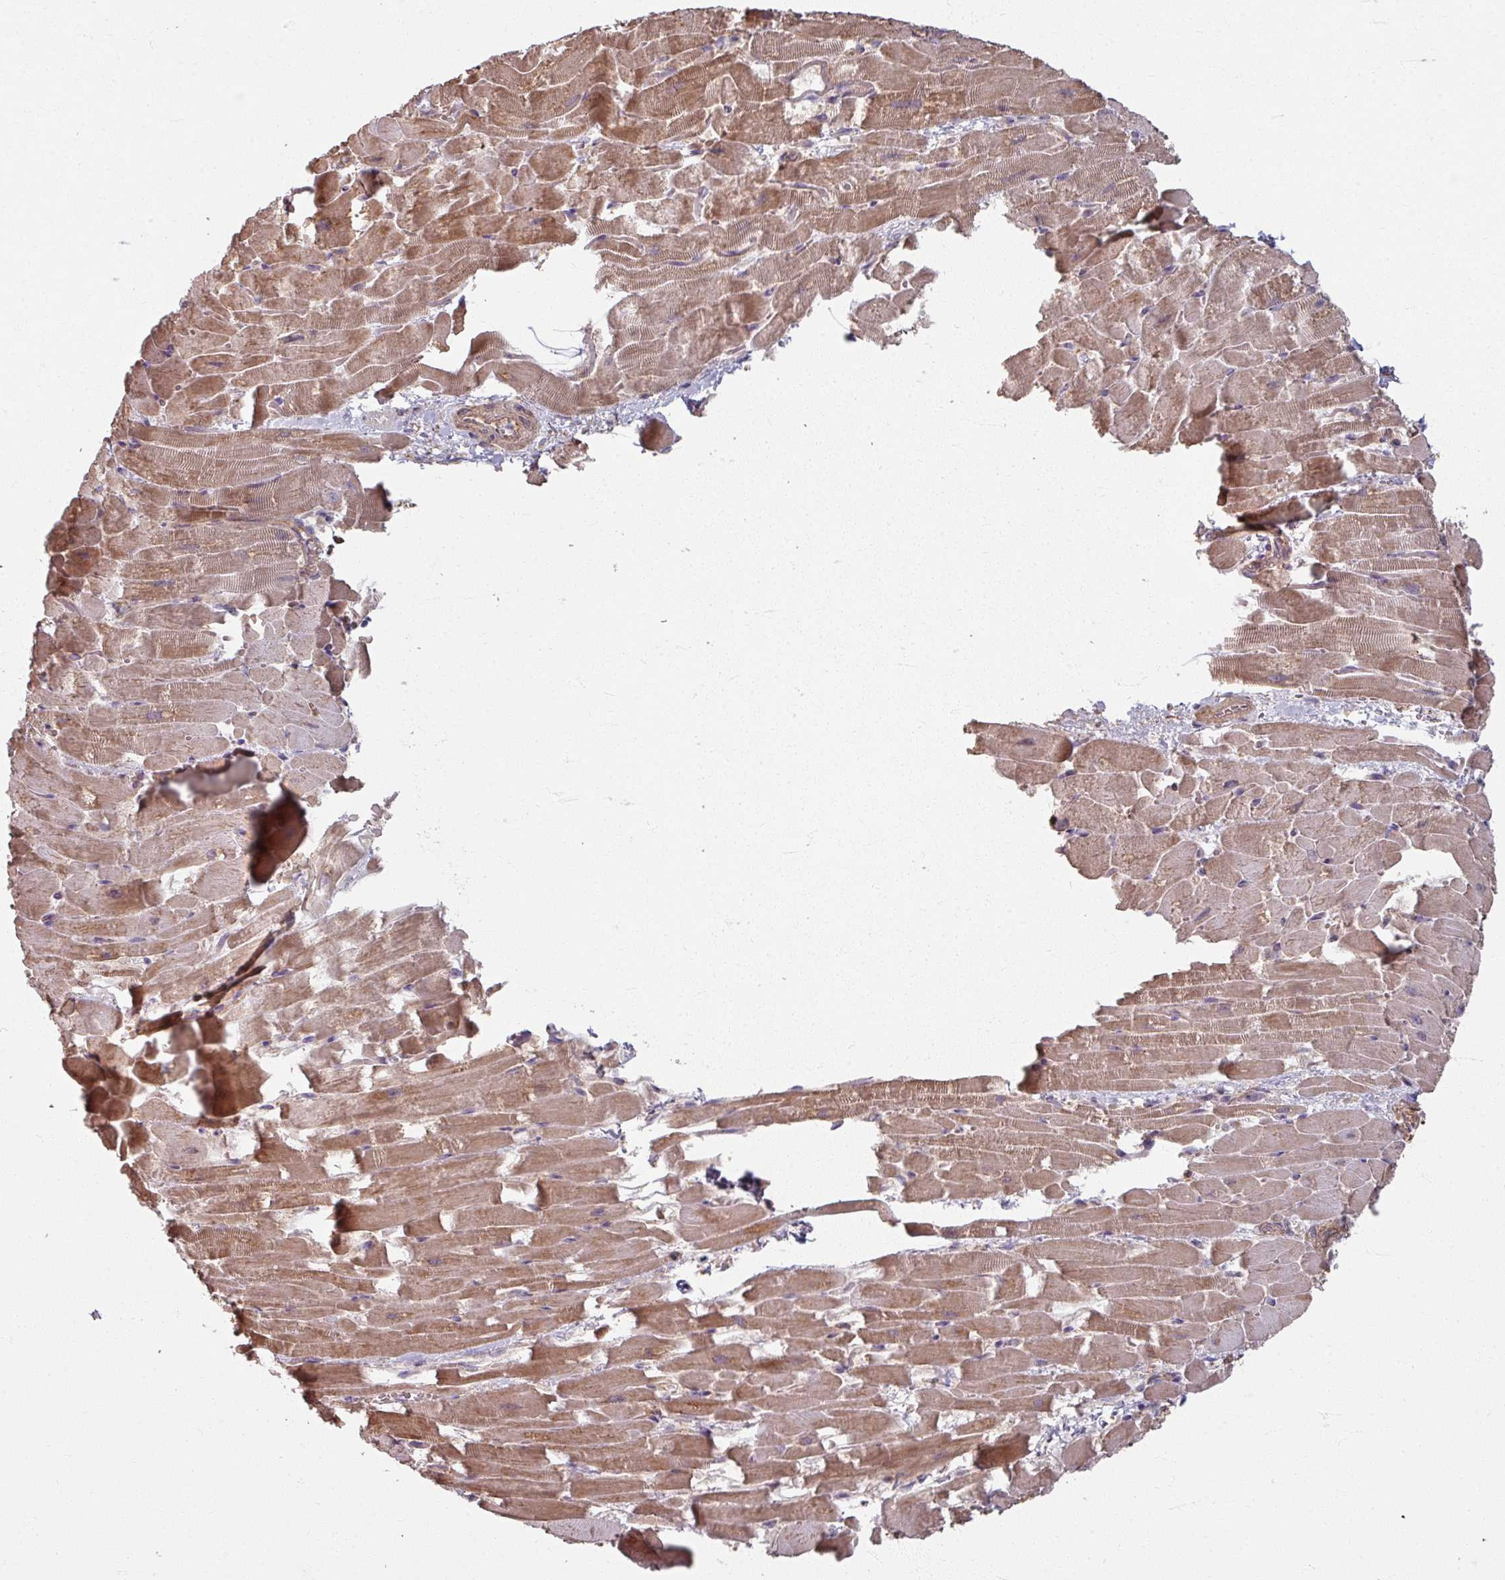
{"staining": {"intensity": "moderate", "quantity": ">75%", "location": "cytoplasmic/membranous"}, "tissue": "heart muscle", "cell_type": "Cardiomyocytes", "image_type": "normal", "snomed": [{"axis": "morphology", "description": "Normal tissue, NOS"}, {"axis": "topography", "description": "Heart"}], "caption": "A medium amount of moderate cytoplasmic/membranous expression is identified in approximately >75% of cardiomyocytes in normal heart muscle. Immunohistochemistry stains the protein in brown and the nuclei are stained blue.", "gene": "CCDC68", "patient": {"sex": "male", "age": 37}}